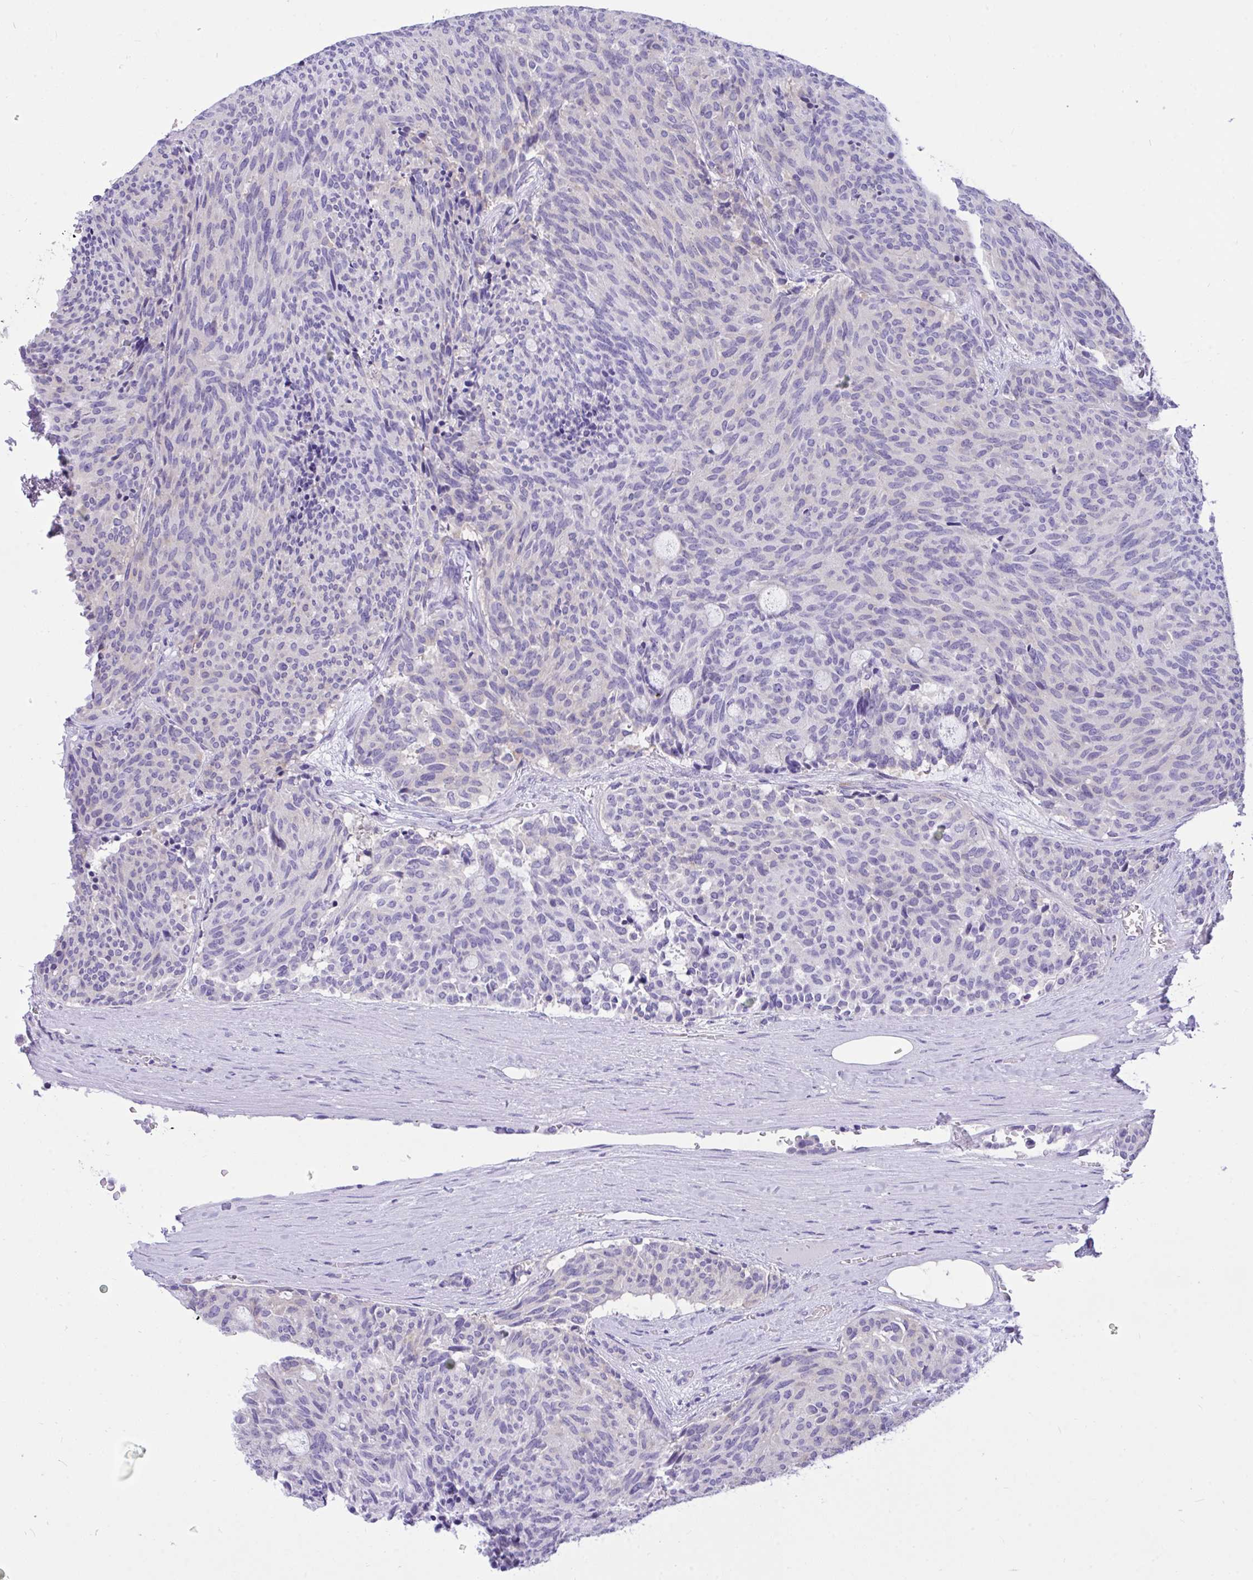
{"staining": {"intensity": "negative", "quantity": "none", "location": "none"}, "tissue": "carcinoid", "cell_type": "Tumor cells", "image_type": "cancer", "snomed": [{"axis": "morphology", "description": "Carcinoid, malignant, NOS"}, {"axis": "topography", "description": "Pancreas"}], "caption": "The image exhibits no staining of tumor cells in carcinoid. (Immunohistochemistry (ihc), brightfield microscopy, high magnification).", "gene": "TLN2", "patient": {"sex": "female", "age": 54}}